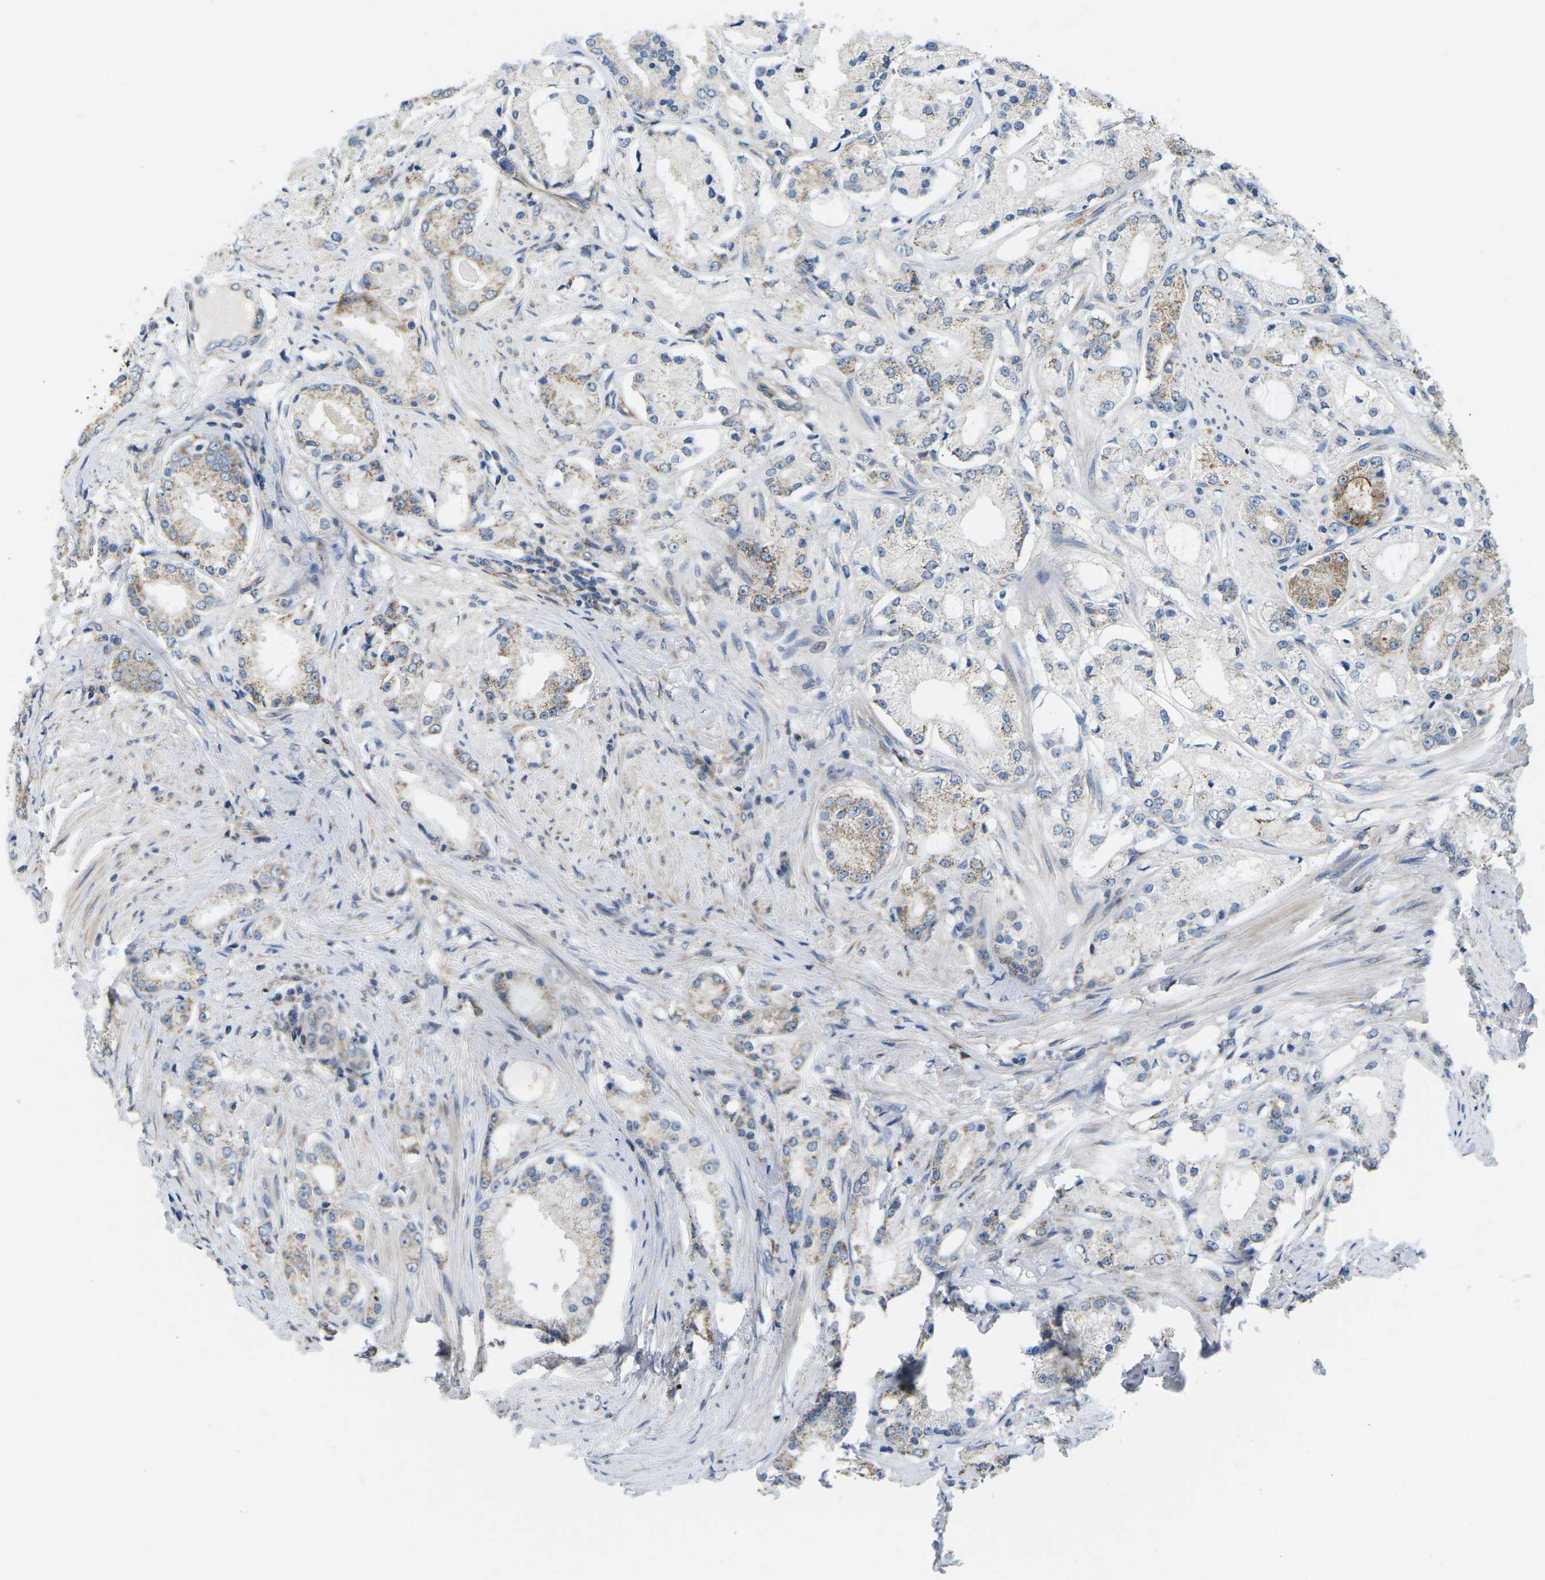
{"staining": {"intensity": "moderate", "quantity": "<25%", "location": "cytoplasmic/membranous"}, "tissue": "prostate cancer", "cell_type": "Tumor cells", "image_type": "cancer", "snomed": [{"axis": "morphology", "description": "Adenocarcinoma, Low grade"}, {"axis": "topography", "description": "Prostate"}], "caption": "Low-grade adenocarcinoma (prostate) was stained to show a protein in brown. There is low levels of moderate cytoplasmic/membranous expression in about <25% of tumor cells.", "gene": "TMEFF2", "patient": {"sex": "male", "age": 63}}